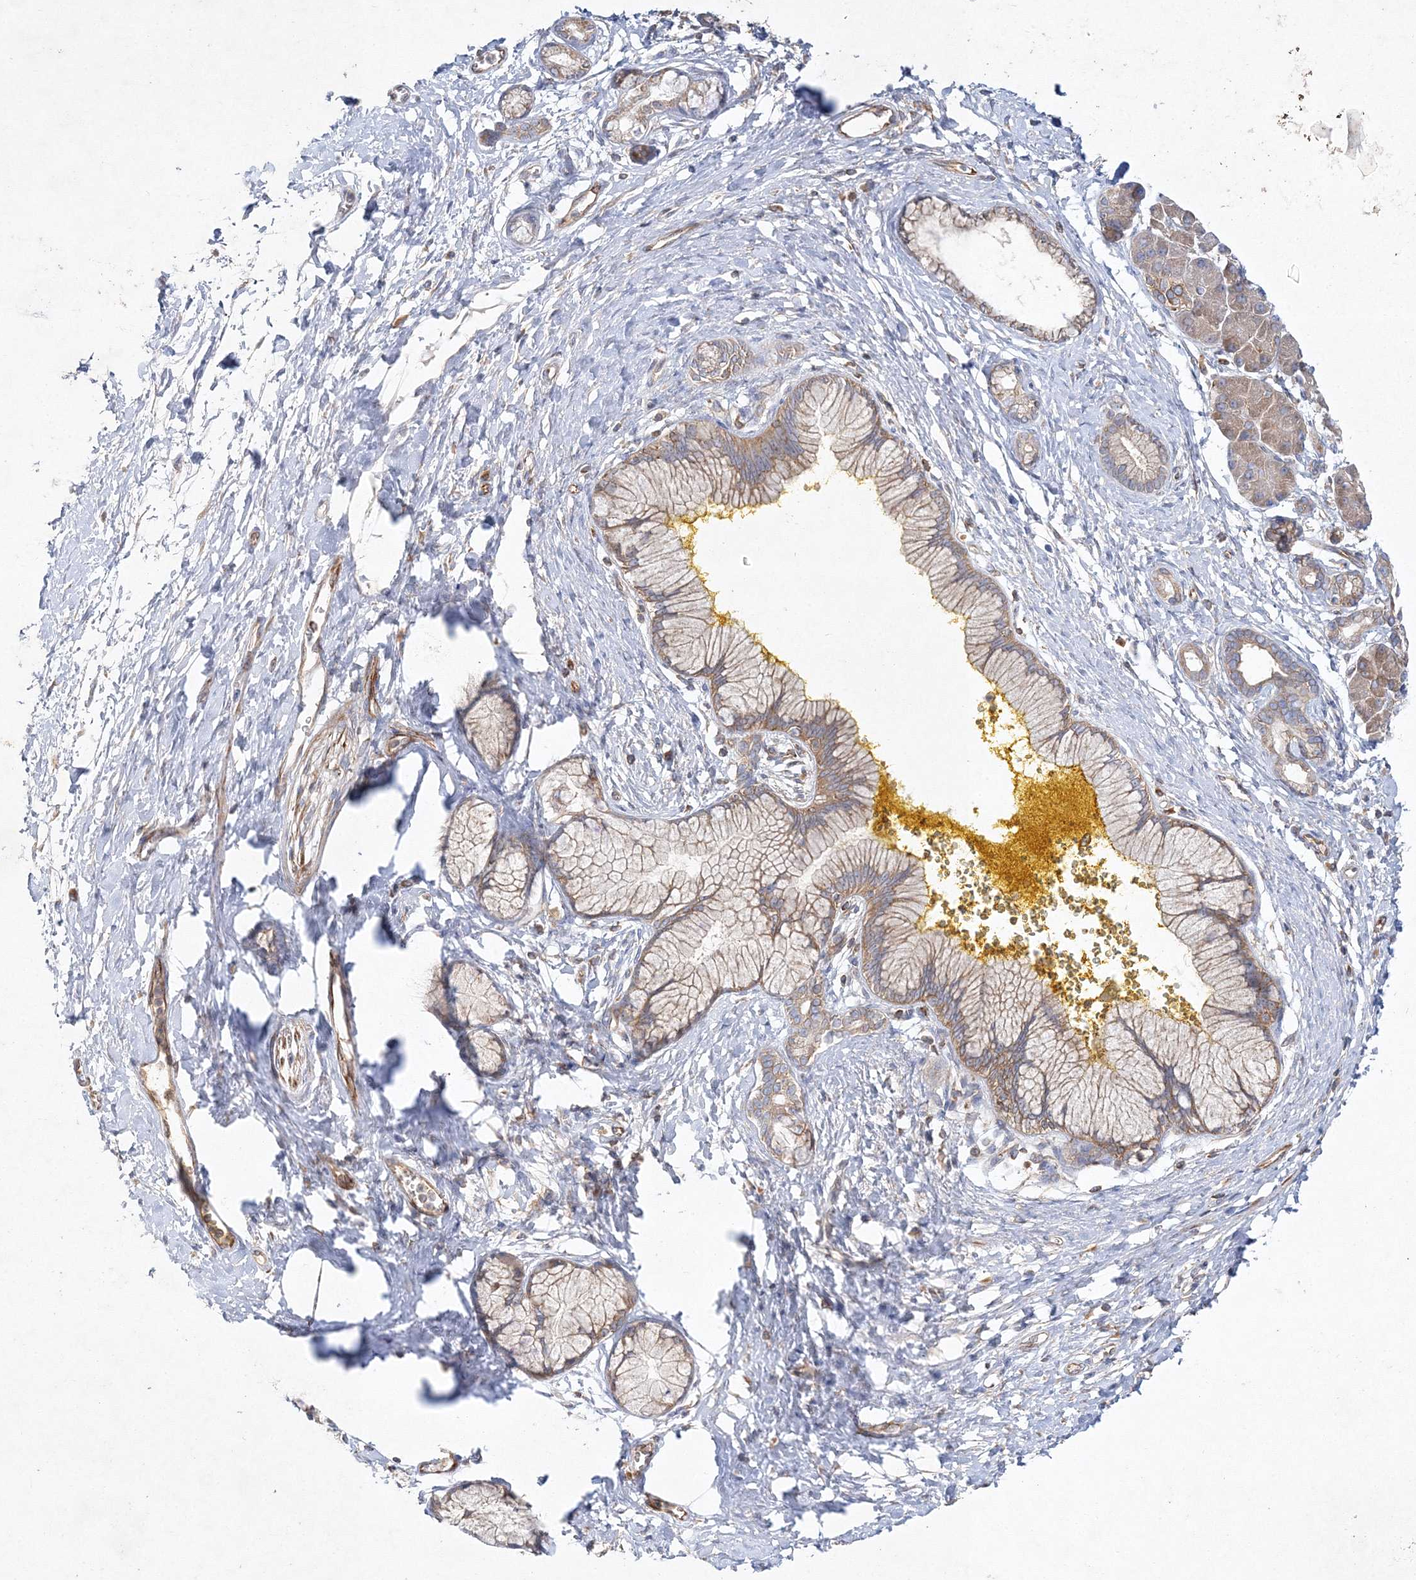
{"staining": {"intensity": "moderate", "quantity": "25%-75%", "location": "cytoplasmic/membranous"}, "tissue": "pancreatic cancer", "cell_type": "Tumor cells", "image_type": "cancer", "snomed": [{"axis": "morphology", "description": "Adenocarcinoma, NOS"}, {"axis": "topography", "description": "Pancreas"}], "caption": "IHC micrograph of human pancreatic cancer stained for a protein (brown), which demonstrates medium levels of moderate cytoplasmic/membranous expression in approximately 25%-75% of tumor cells.", "gene": "WDR37", "patient": {"sex": "male", "age": 58}}